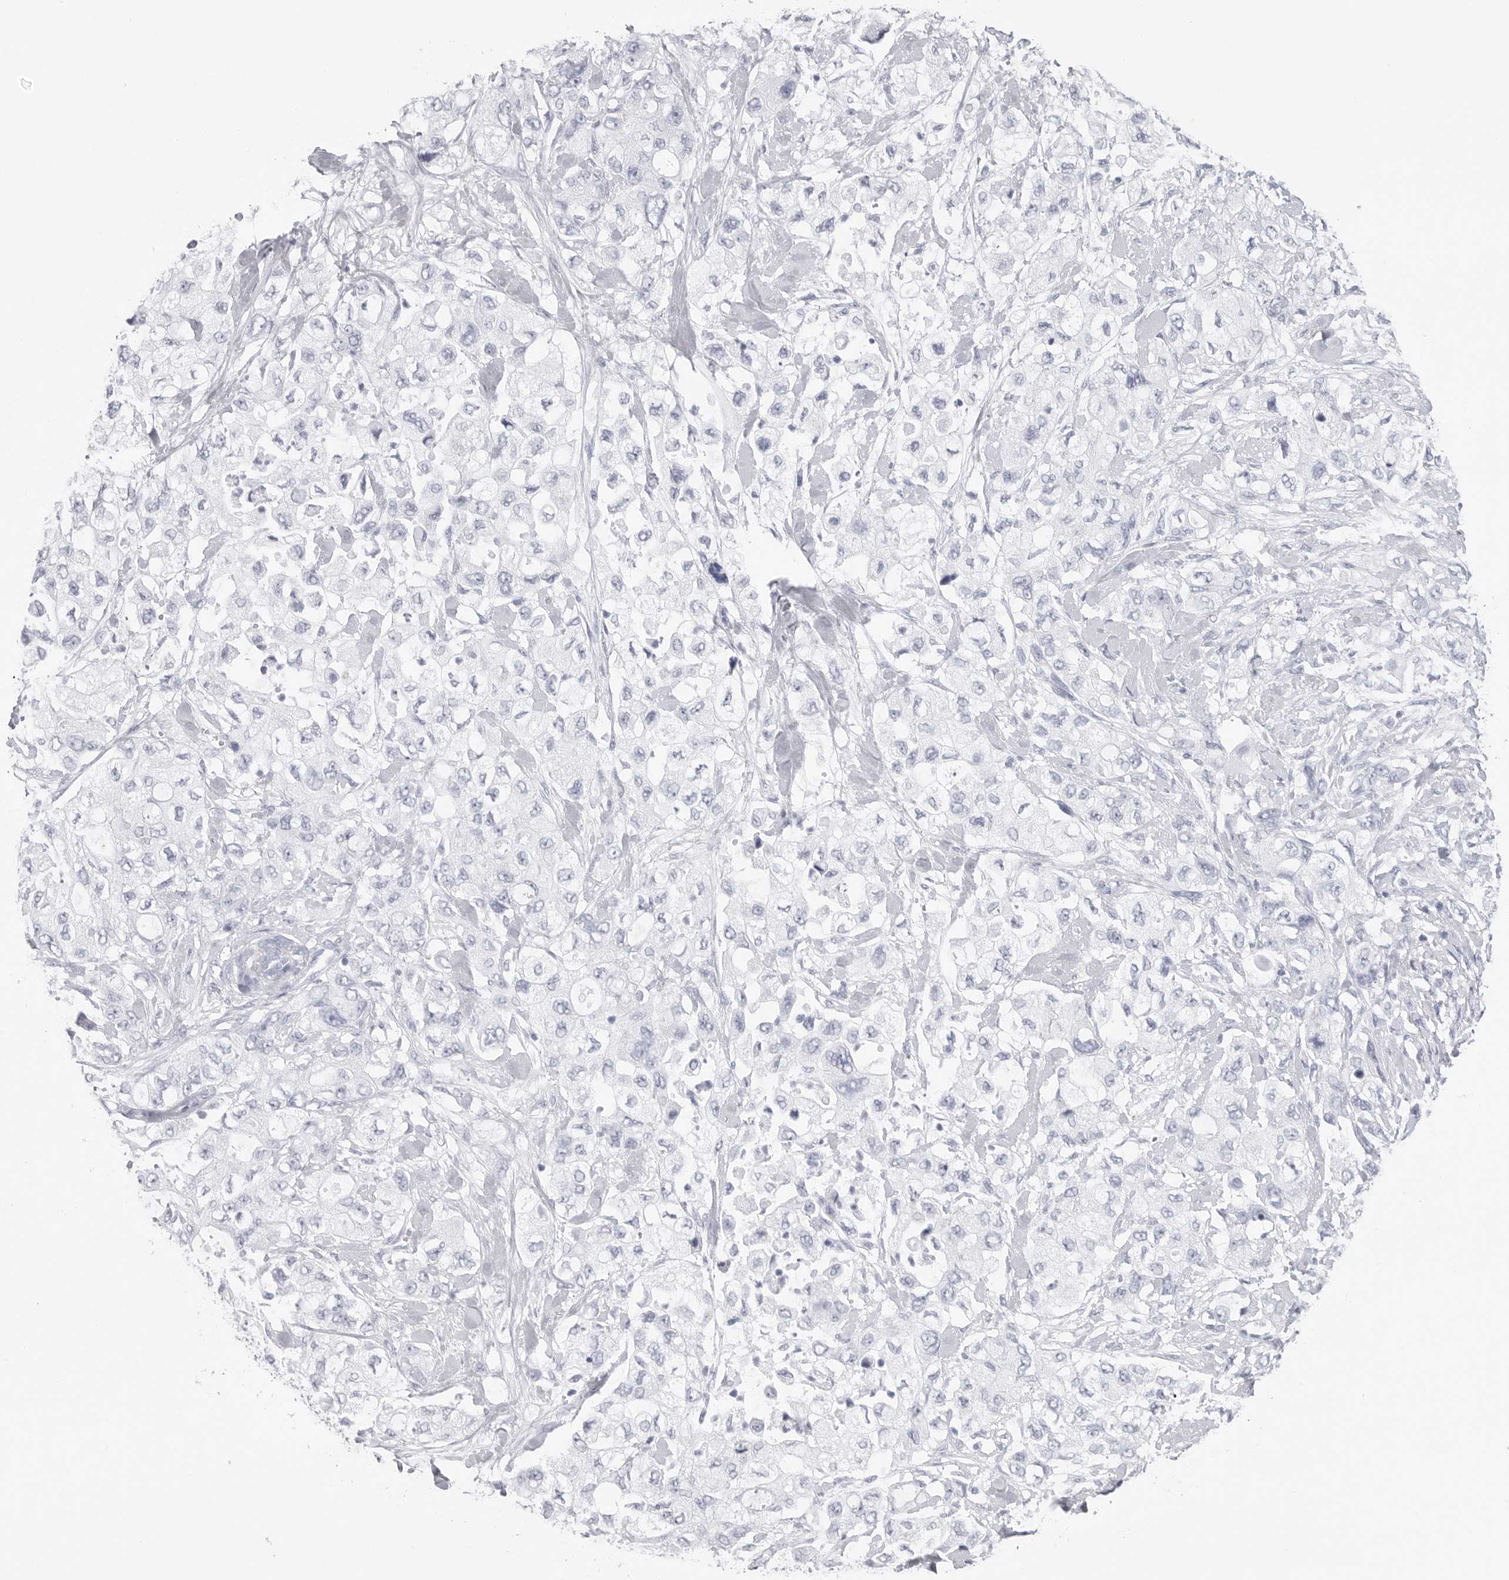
{"staining": {"intensity": "negative", "quantity": "none", "location": "none"}, "tissue": "pancreatic cancer", "cell_type": "Tumor cells", "image_type": "cancer", "snomed": [{"axis": "morphology", "description": "Adenocarcinoma, NOS"}, {"axis": "topography", "description": "Pancreas"}], "caption": "High magnification brightfield microscopy of pancreatic adenocarcinoma stained with DAB (3,3'-diaminobenzidine) (brown) and counterstained with hematoxylin (blue): tumor cells show no significant expression.", "gene": "CST2", "patient": {"sex": "female", "age": 73}}